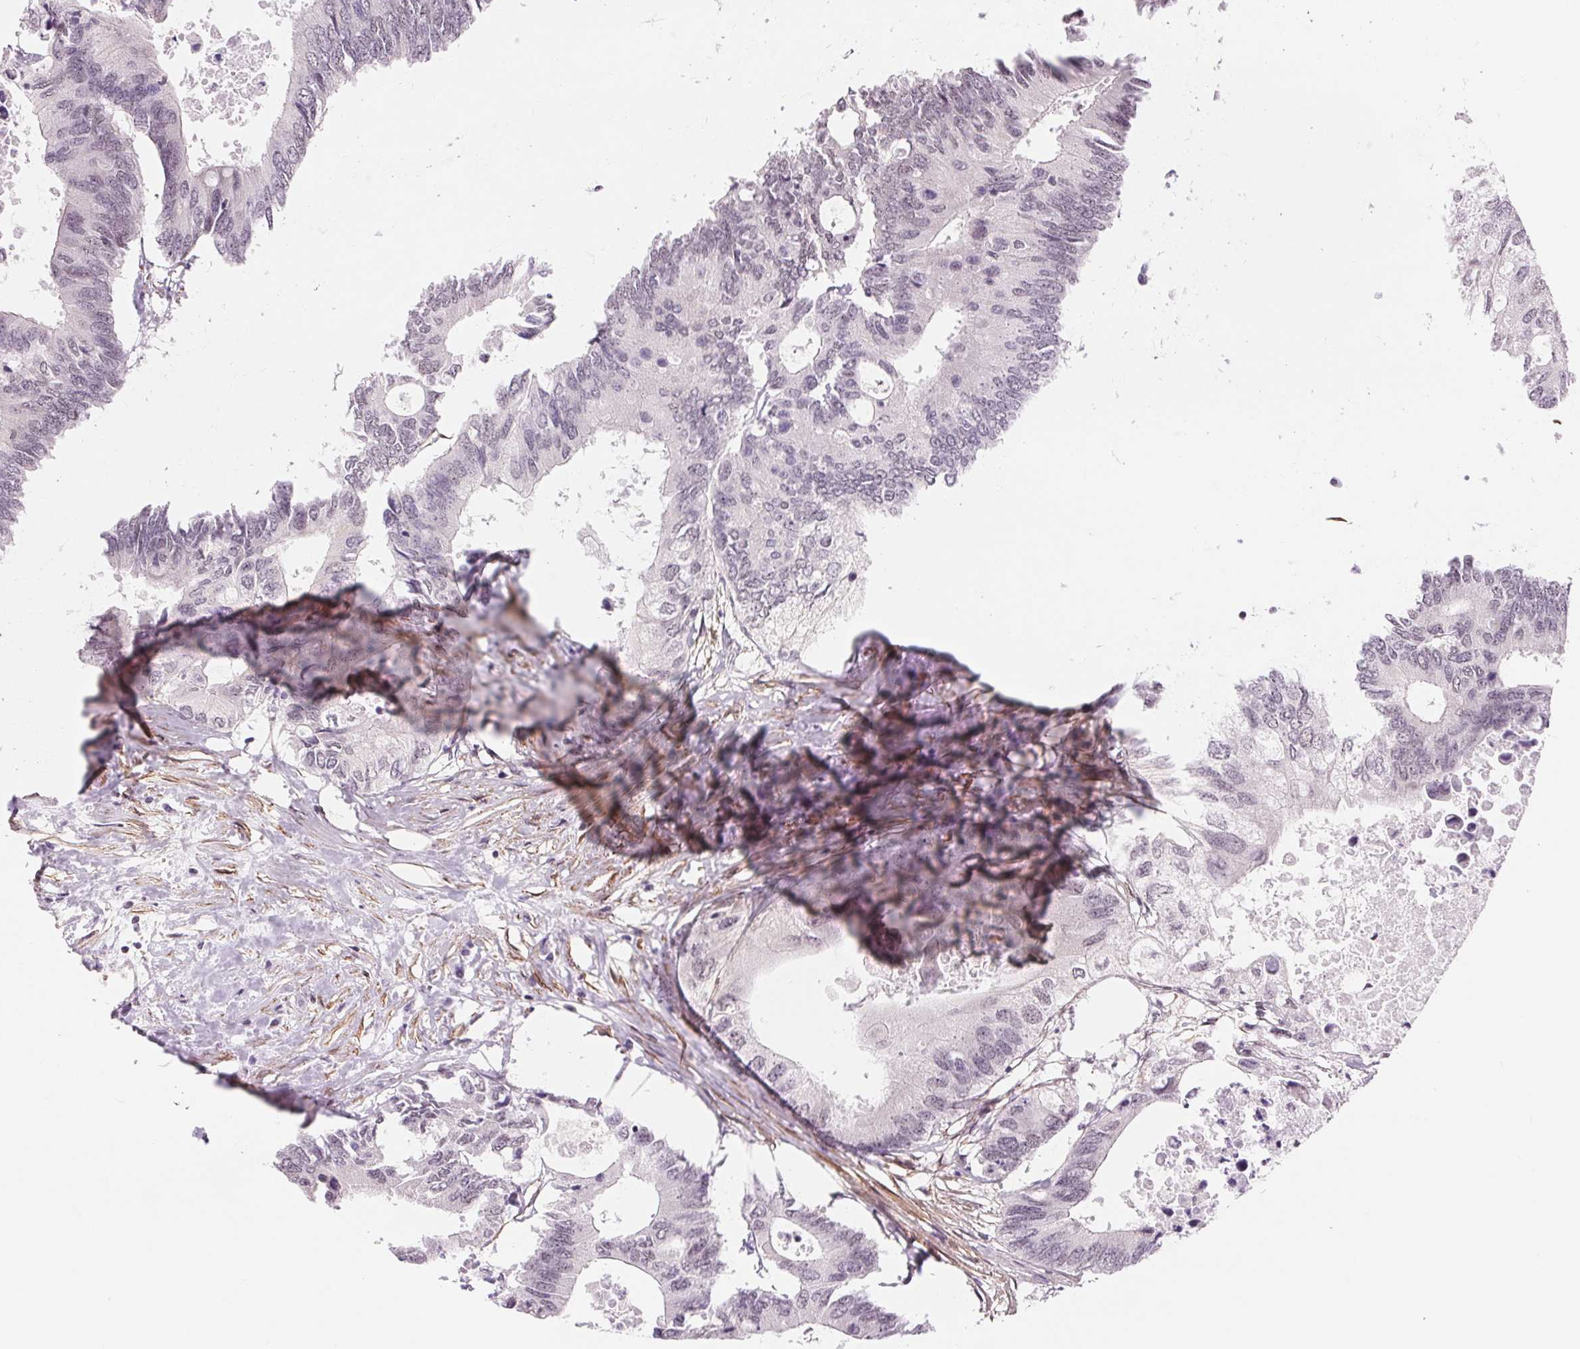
{"staining": {"intensity": "negative", "quantity": "none", "location": "none"}, "tissue": "colorectal cancer", "cell_type": "Tumor cells", "image_type": "cancer", "snomed": [{"axis": "morphology", "description": "Adenocarcinoma, NOS"}, {"axis": "topography", "description": "Colon"}], "caption": "The photomicrograph reveals no staining of tumor cells in adenocarcinoma (colorectal). The staining is performed using DAB (3,3'-diaminobenzidine) brown chromogen with nuclei counter-stained in using hematoxylin.", "gene": "BCAT1", "patient": {"sex": "male", "age": 71}}